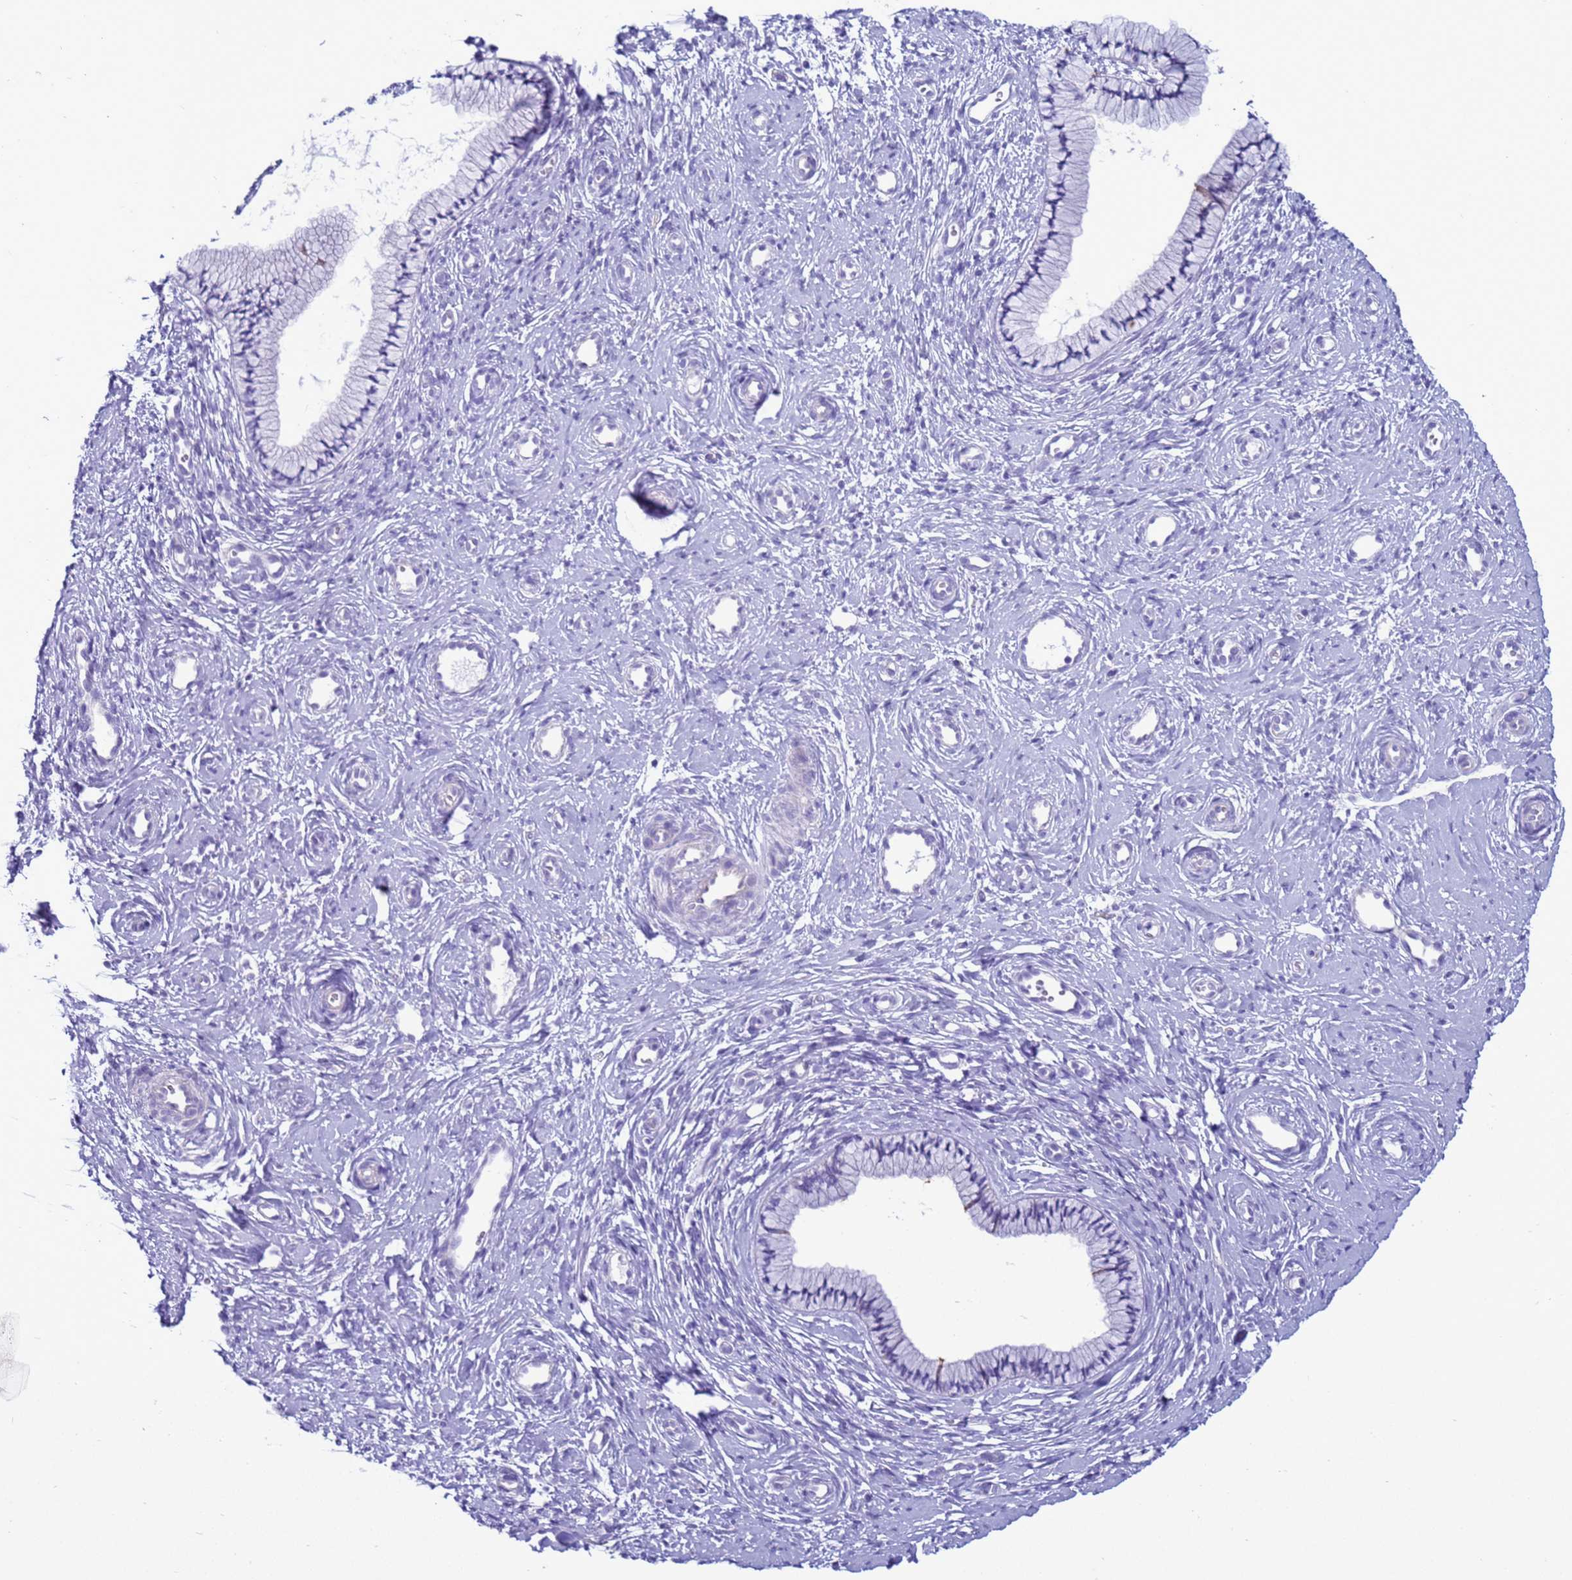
{"staining": {"intensity": "negative", "quantity": "none", "location": "none"}, "tissue": "cervix", "cell_type": "Glandular cells", "image_type": "normal", "snomed": [{"axis": "morphology", "description": "Normal tissue, NOS"}, {"axis": "topography", "description": "Cervix"}], "caption": "The histopathology image shows no significant expression in glandular cells of cervix. Nuclei are stained in blue.", "gene": "CST1", "patient": {"sex": "female", "age": 57}}